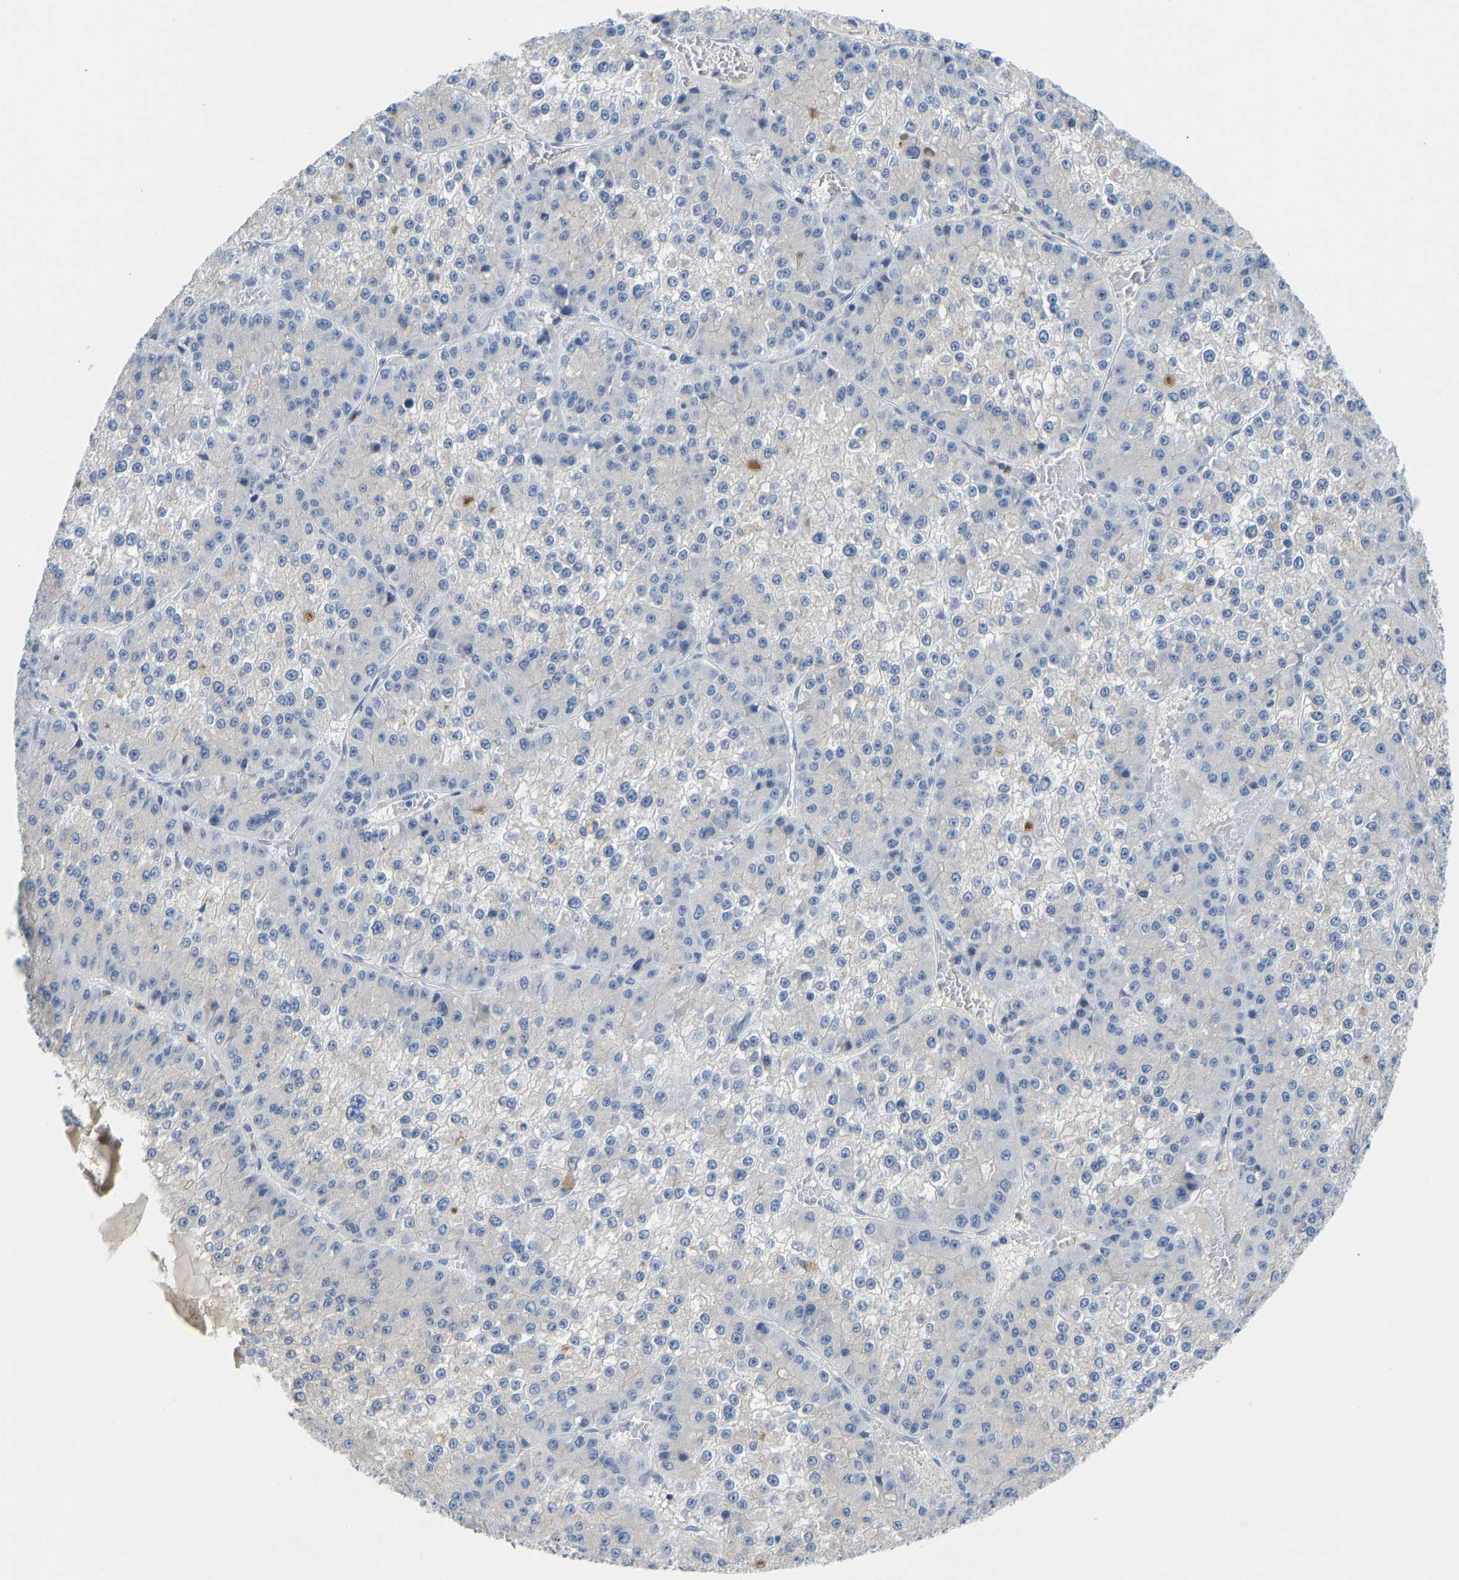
{"staining": {"intensity": "negative", "quantity": "none", "location": "none"}, "tissue": "liver cancer", "cell_type": "Tumor cells", "image_type": "cancer", "snomed": [{"axis": "morphology", "description": "Carcinoma, Hepatocellular, NOS"}, {"axis": "topography", "description": "Liver"}], "caption": "Tumor cells show no significant expression in hepatocellular carcinoma (liver).", "gene": "TXNDC2", "patient": {"sex": "female", "age": 73}}